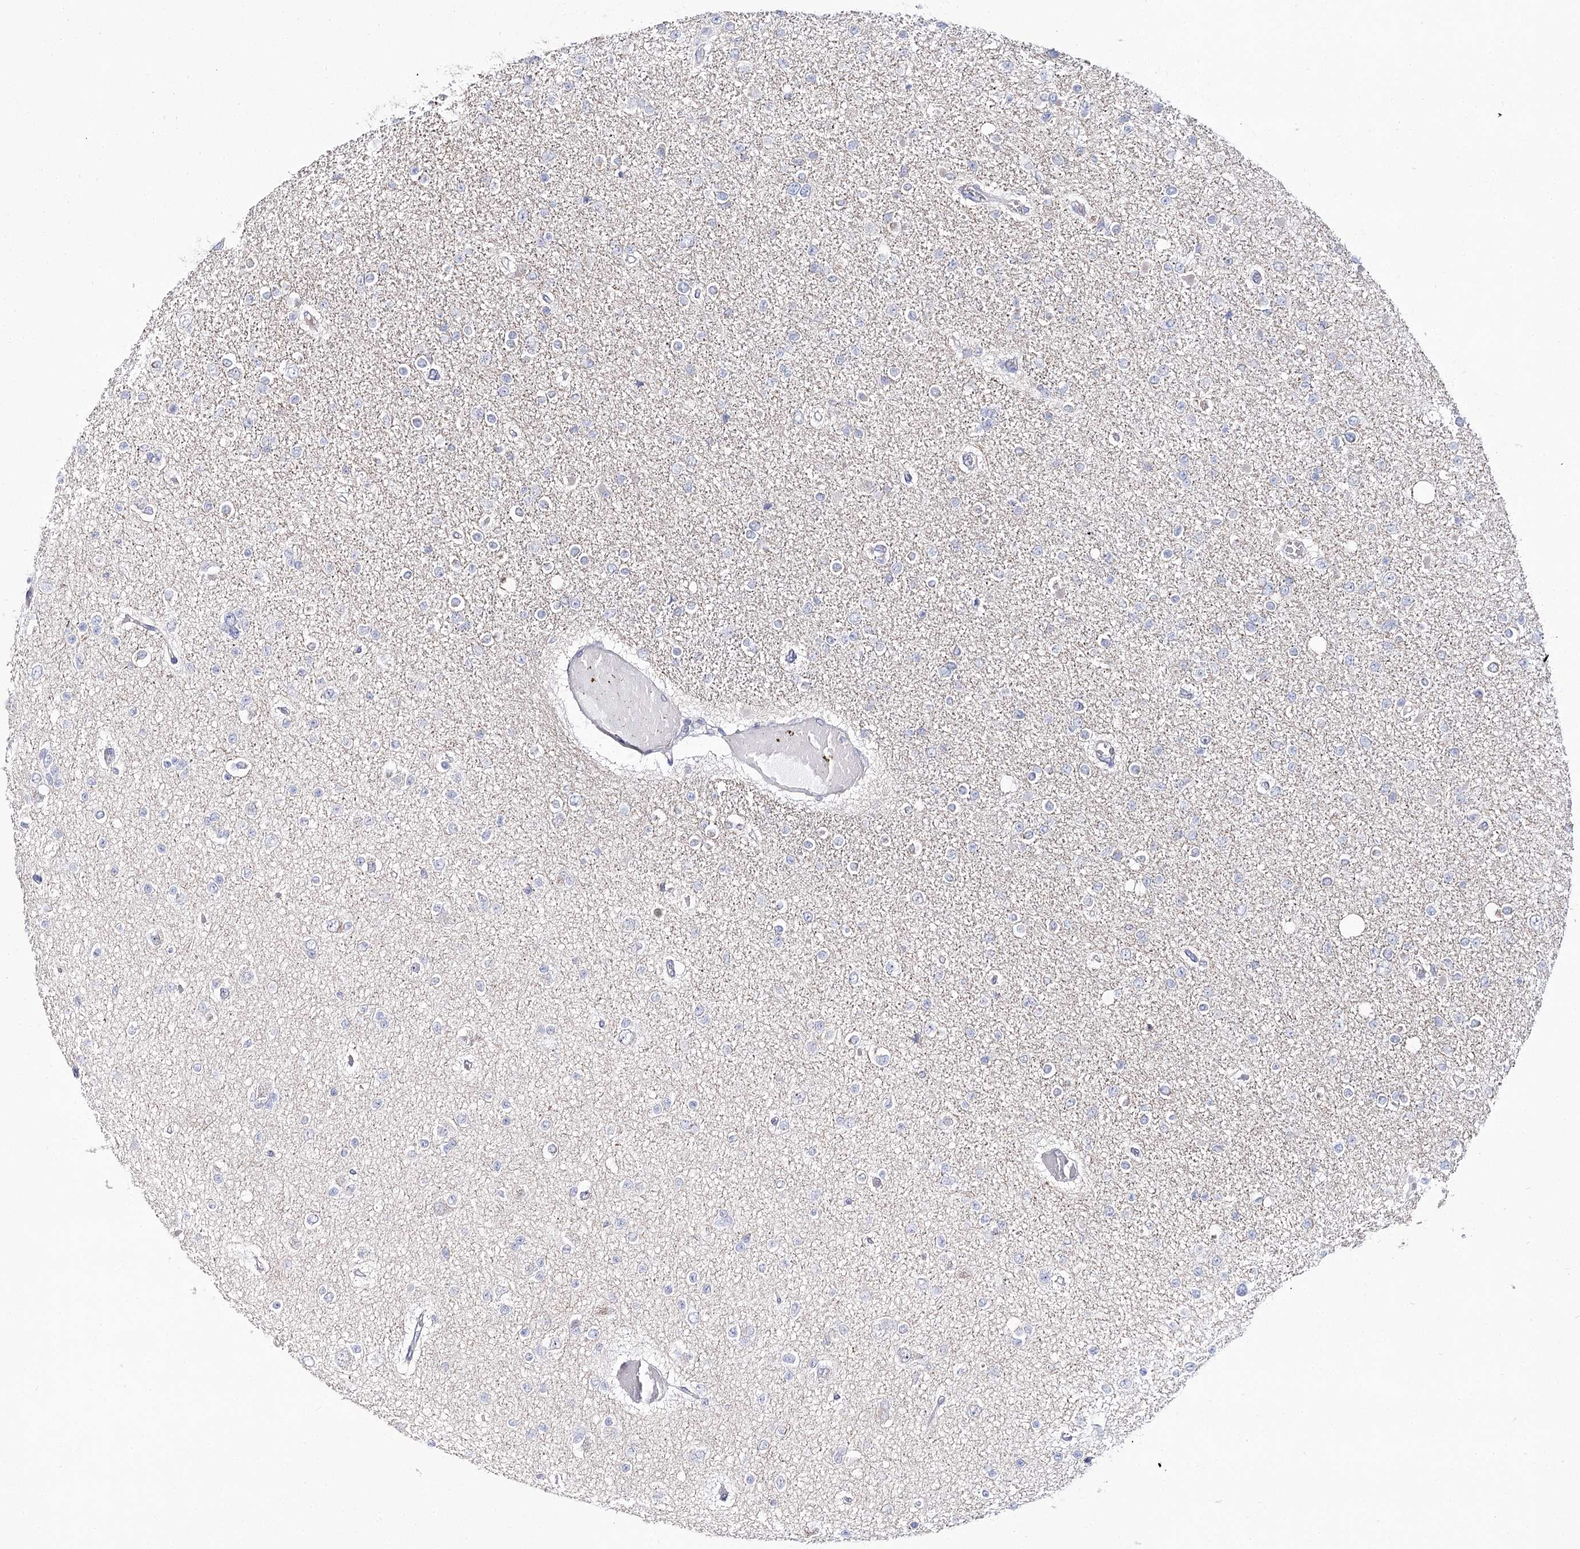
{"staining": {"intensity": "negative", "quantity": "none", "location": "none"}, "tissue": "glioma", "cell_type": "Tumor cells", "image_type": "cancer", "snomed": [{"axis": "morphology", "description": "Glioma, malignant, Low grade"}, {"axis": "topography", "description": "Brain"}], "caption": "Tumor cells show no significant expression in low-grade glioma (malignant).", "gene": "ARHGAP32", "patient": {"sex": "female", "age": 22}}